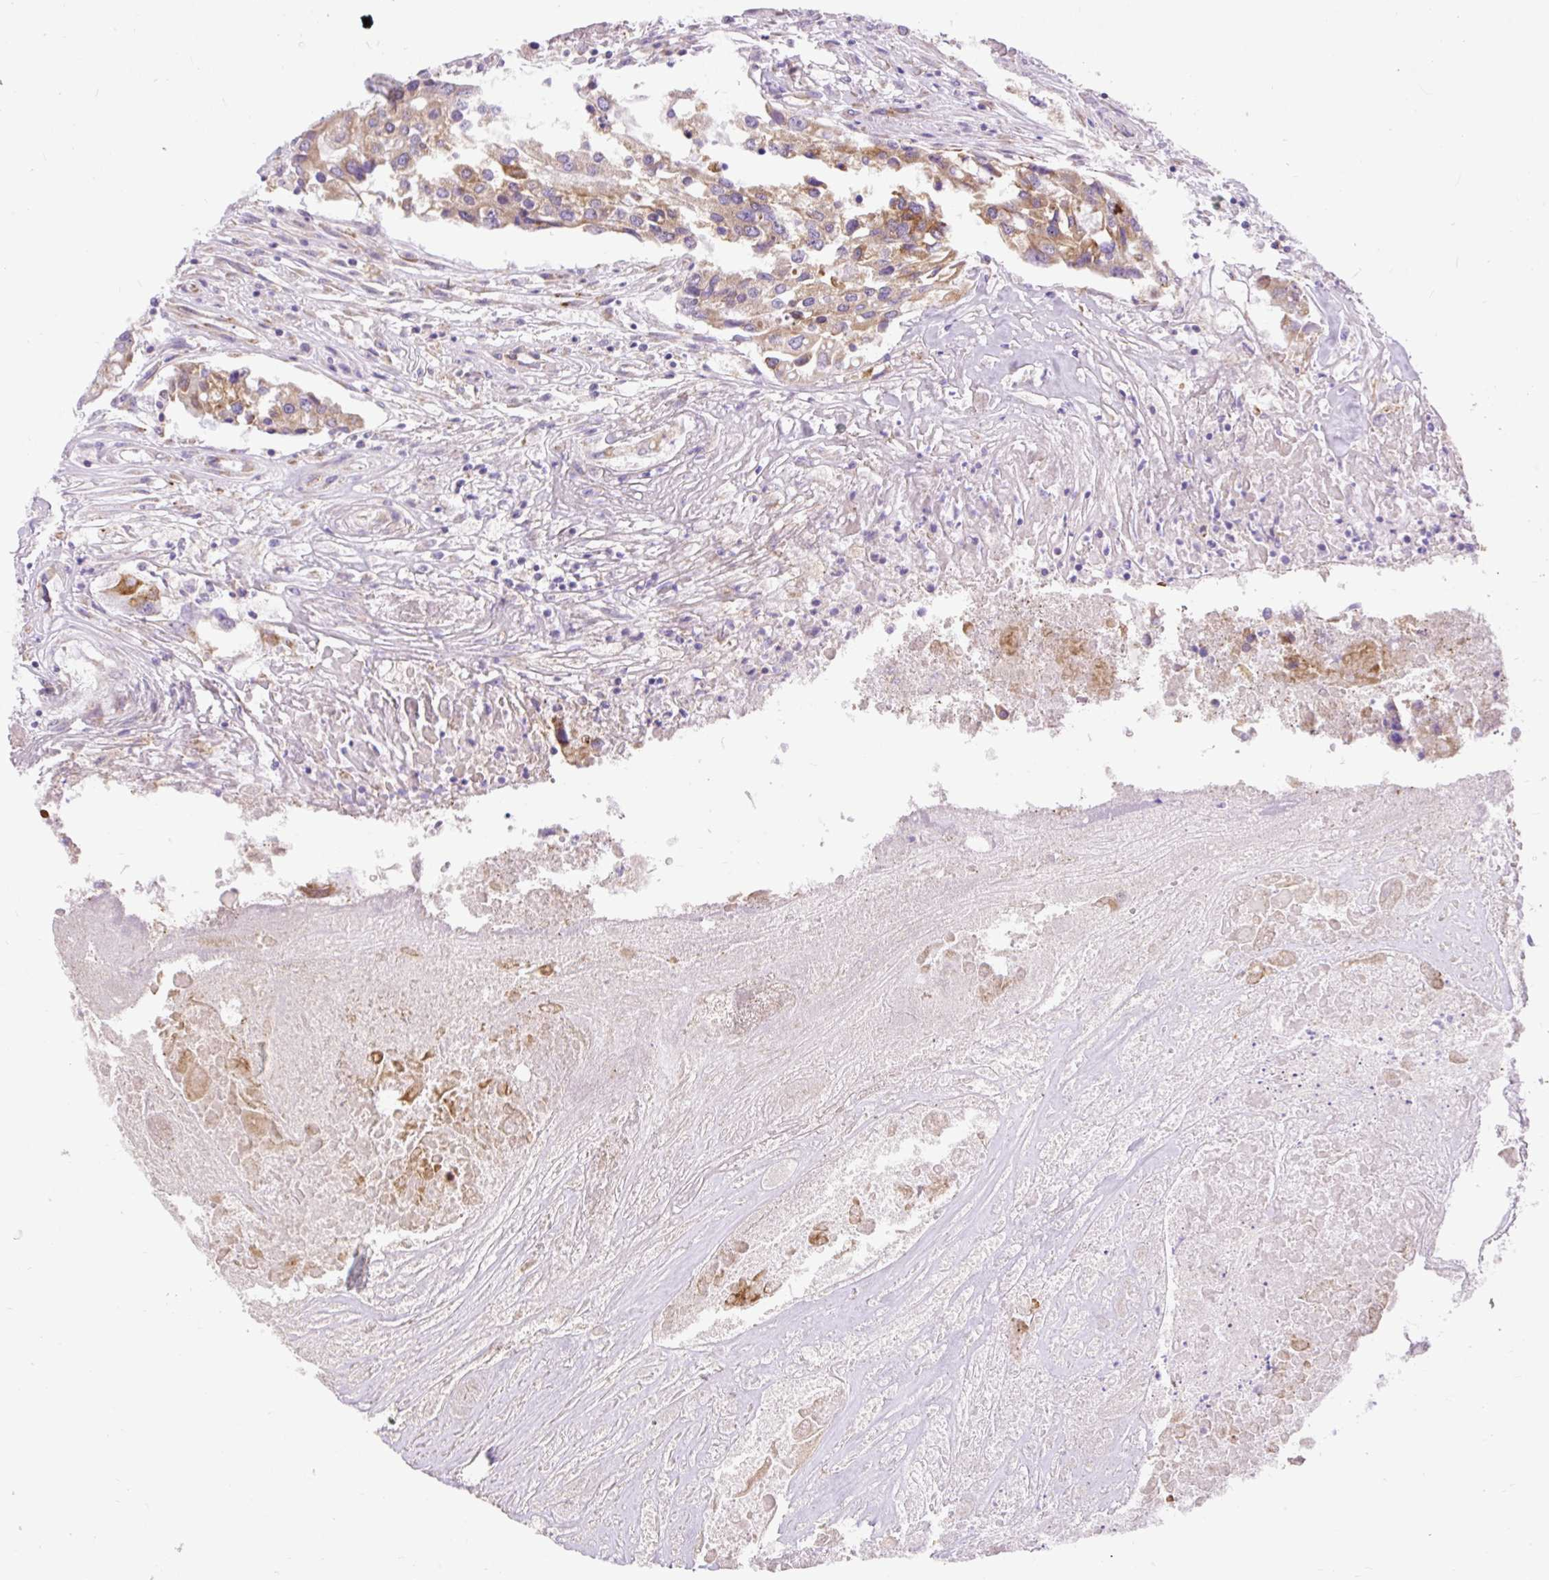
{"staining": {"intensity": "moderate", "quantity": "25%-75%", "location": "cytoplasmic/membranous"}, "tissue": "colorectal cancer", "cell_type": "Tumor cells", "image_type": "cancer", "snomed": [{"axis": "morphology", "description": "Adenocarcinoma, NOS"}, {"axis": "topography", "description": "Colon"}], "caption": "Immunohistochemistry (IHC) micrograph of neoplastic tissue: colorectal cancer (adenocarcinoma) stained using immunohistochemistry (IHC) displays medium levels of moderate protein expression localized specifically in the cytoplasmic/membranous of tumor cells, appearing as a cytoplasmic/membranous brown color.", "gene": "SYBU", "patient": {"sex": "male", "age": 77}}